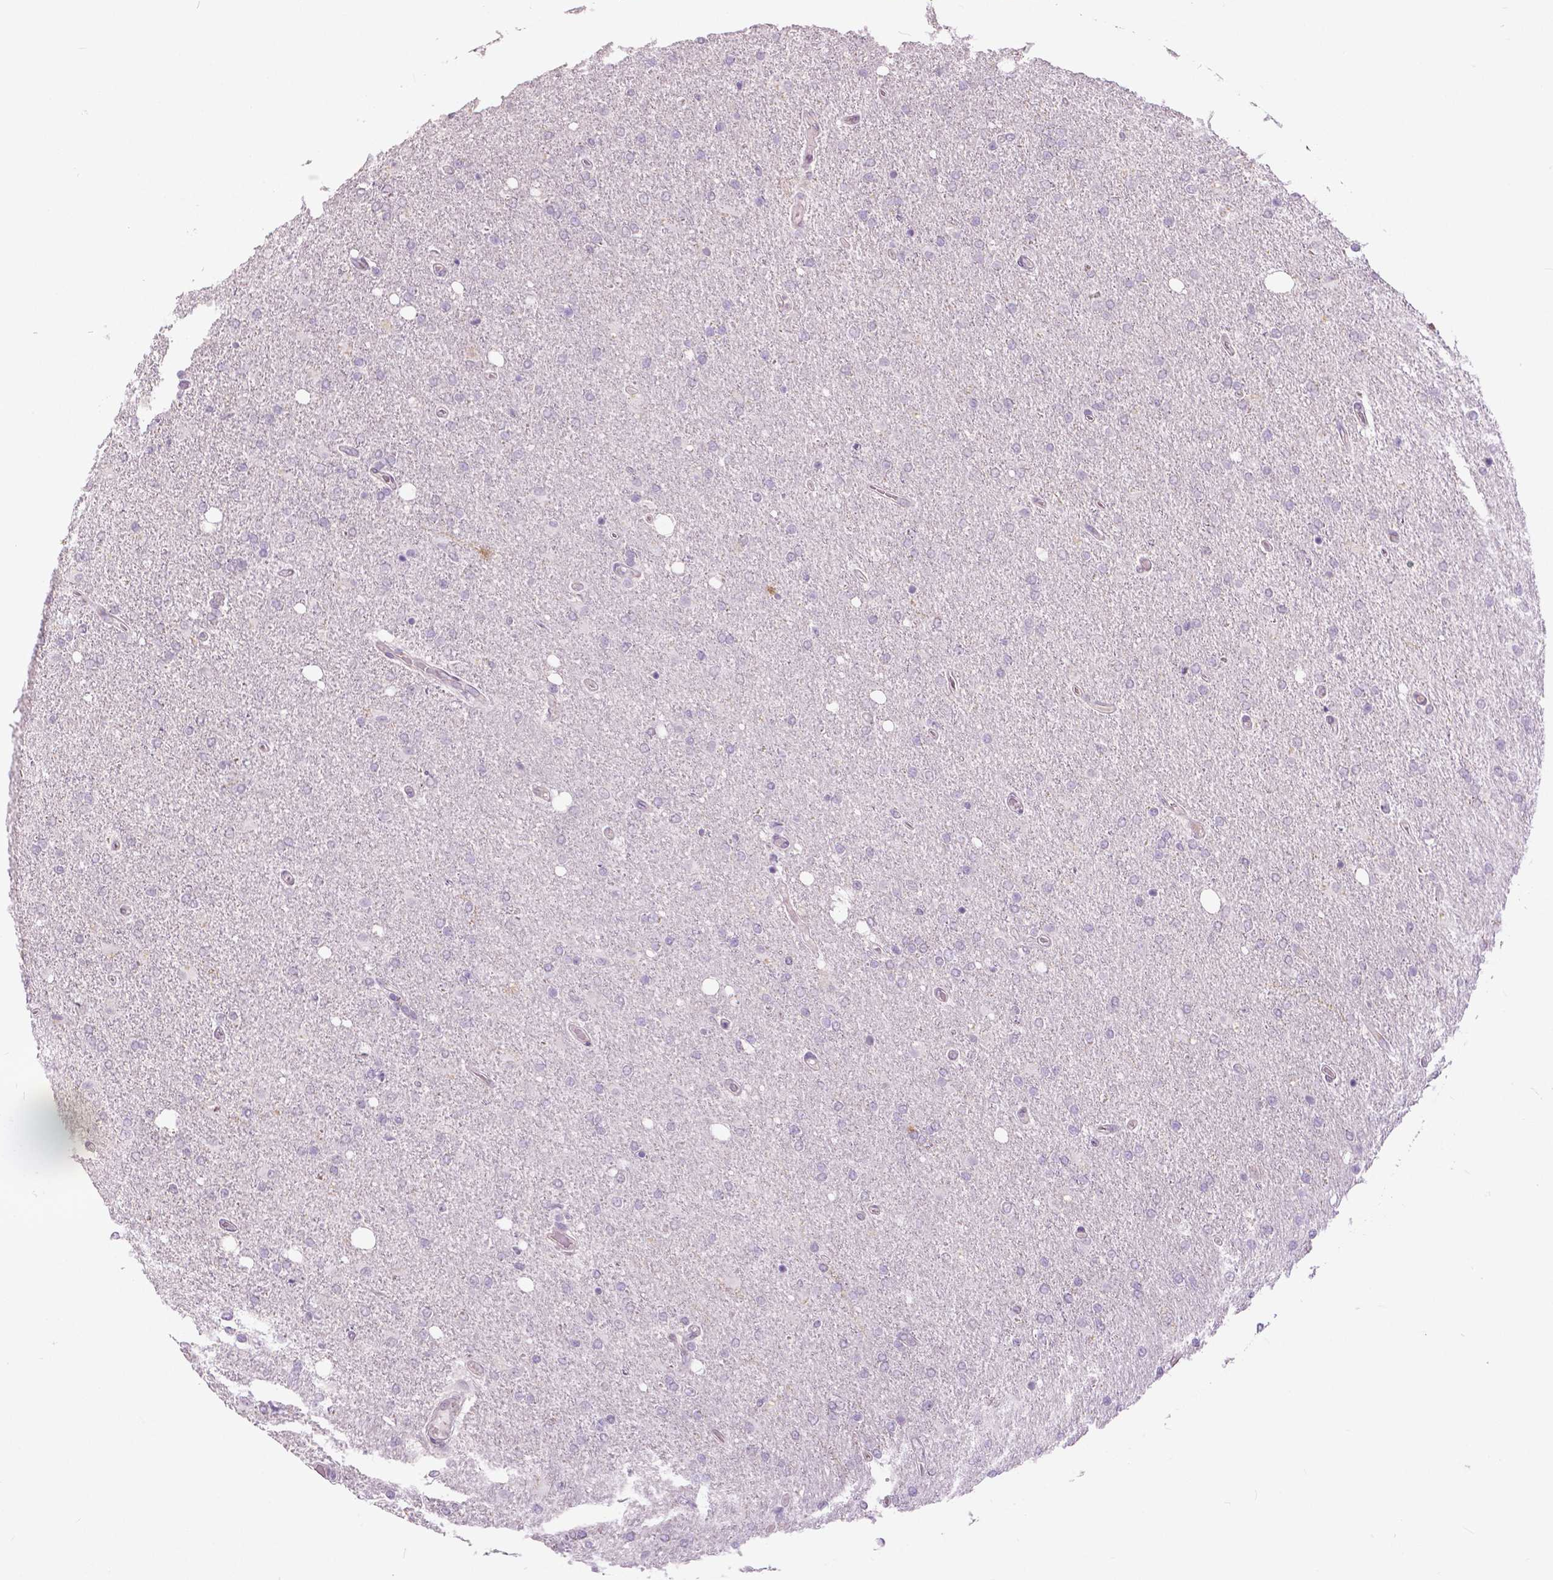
{"staining": {"intensity": "negative", "quantity": "none", "location": "none"}, "tissue": "glioma", "cell_type": "Tumor cells", "image_type": "cancer", "snomed": [{"axis": "morphology", "description": "Glioma, malignant, High grade"}, {"axis": "topography", "description": "Cerebral cortex"}], "caption": "High power microscopy image of an immunohistochemistry photomicrograph of malignant glioma (high-grade), revealing no significant positivity in tumor cells.", "gene": "GRIN2A", "patient": {"sex": "male", "age": 70}}